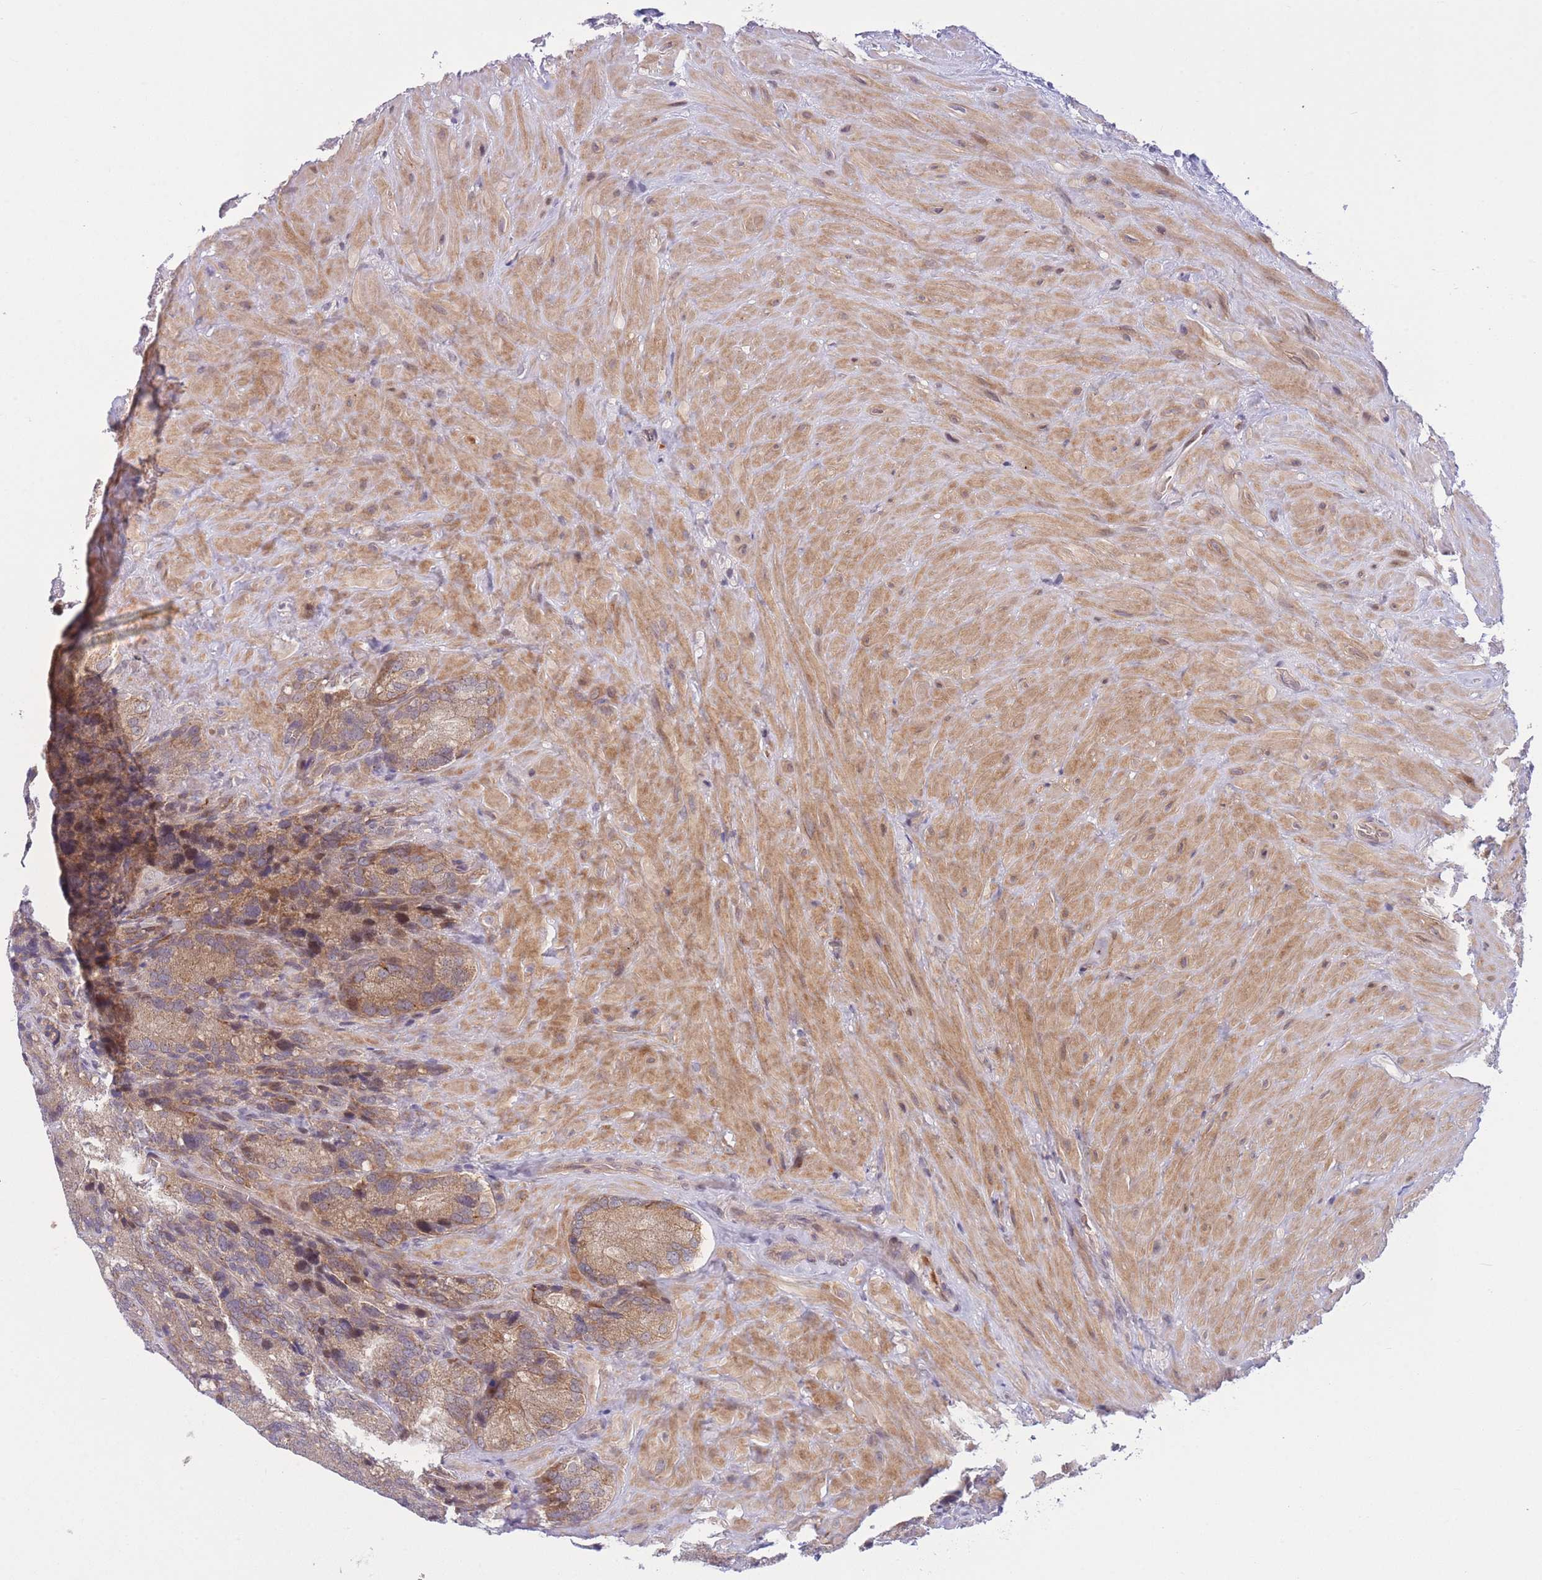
{"staining": {"intensity": "moderate", "quantity": ">75%", "location": "cytoplasmic/membranous,nuclear"}, "tissue": "seminal vesicle", "cell_type": "Glandular cells", "image_type": "normal", "snomed": [{"axis": "morphology", "description": "Normal tissue, NOS"}, {"axis": "topography", "description": "Seminal veicle"}], "caption": "DAB immunohistochemical staining of normal seminal vesicle exhibits moderate cytoplasmic/membranous,nuclear protein expression in about >75% of glandular cells.", "gene": "CDC25B", "patient": {"sex": "male", "age": 62}}